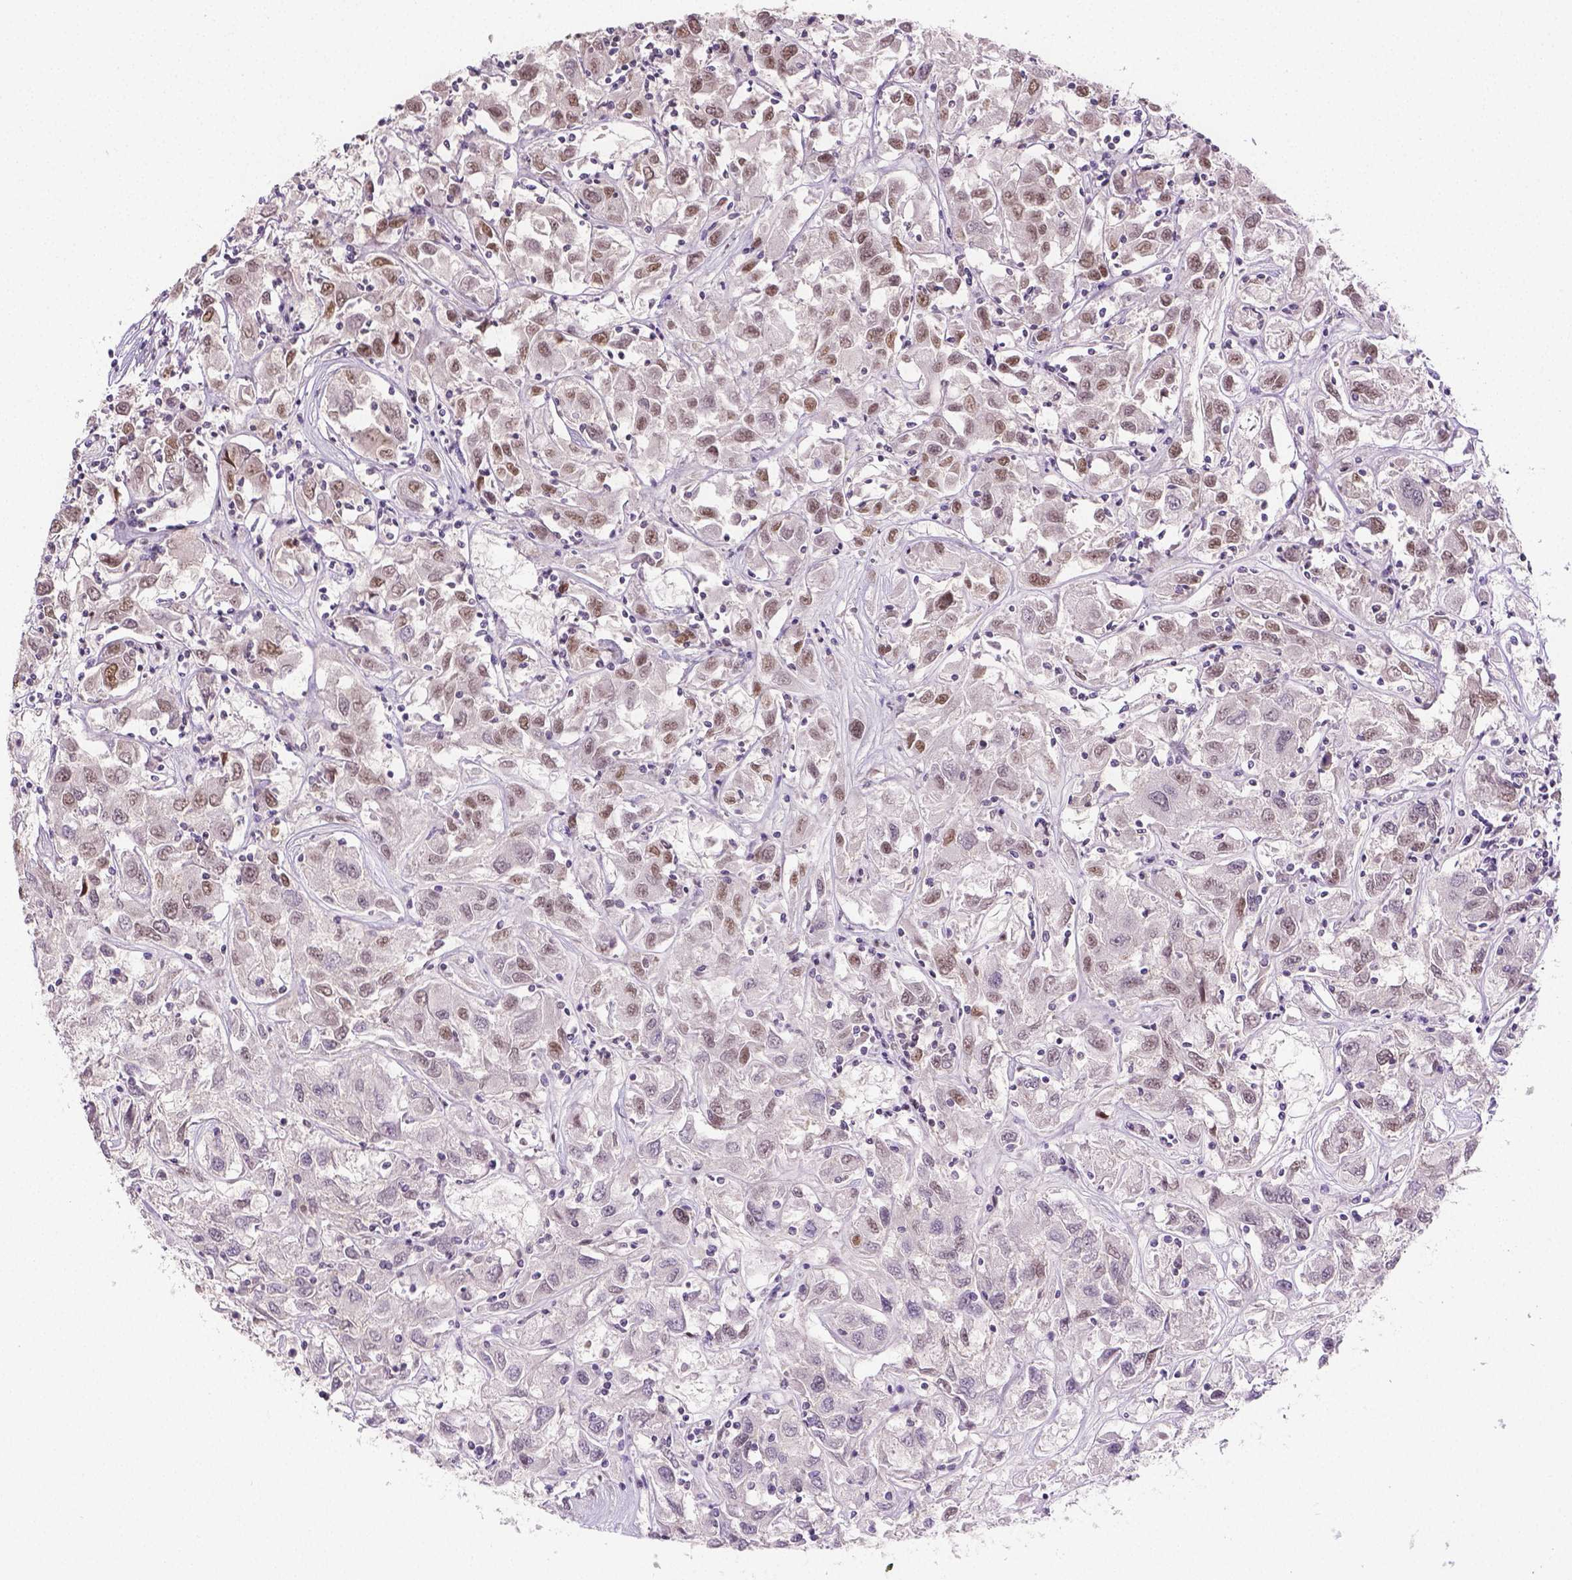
{"staining": {"intensity": "weak", "quantity": "25%-75%", "location": "nuclear"}, "tissue": "renal cancer", "cell_type": "Tumor cells", "image_type": "cancer", "snomed": [{"axis": "morphology", "description": "Adenocarcinoma, NOS"}, {"axis": "topography", "description": "Kidney"}], "caption": "Adenocarcinoma (renal) stained with IHC reveals weak nuclear expression in approximately 25%-75% of tumor cells. (IHC, brightfield microscopy, high magnification).", "gene": "FANCE", "patient": {"sex": "female", "age": 76}}